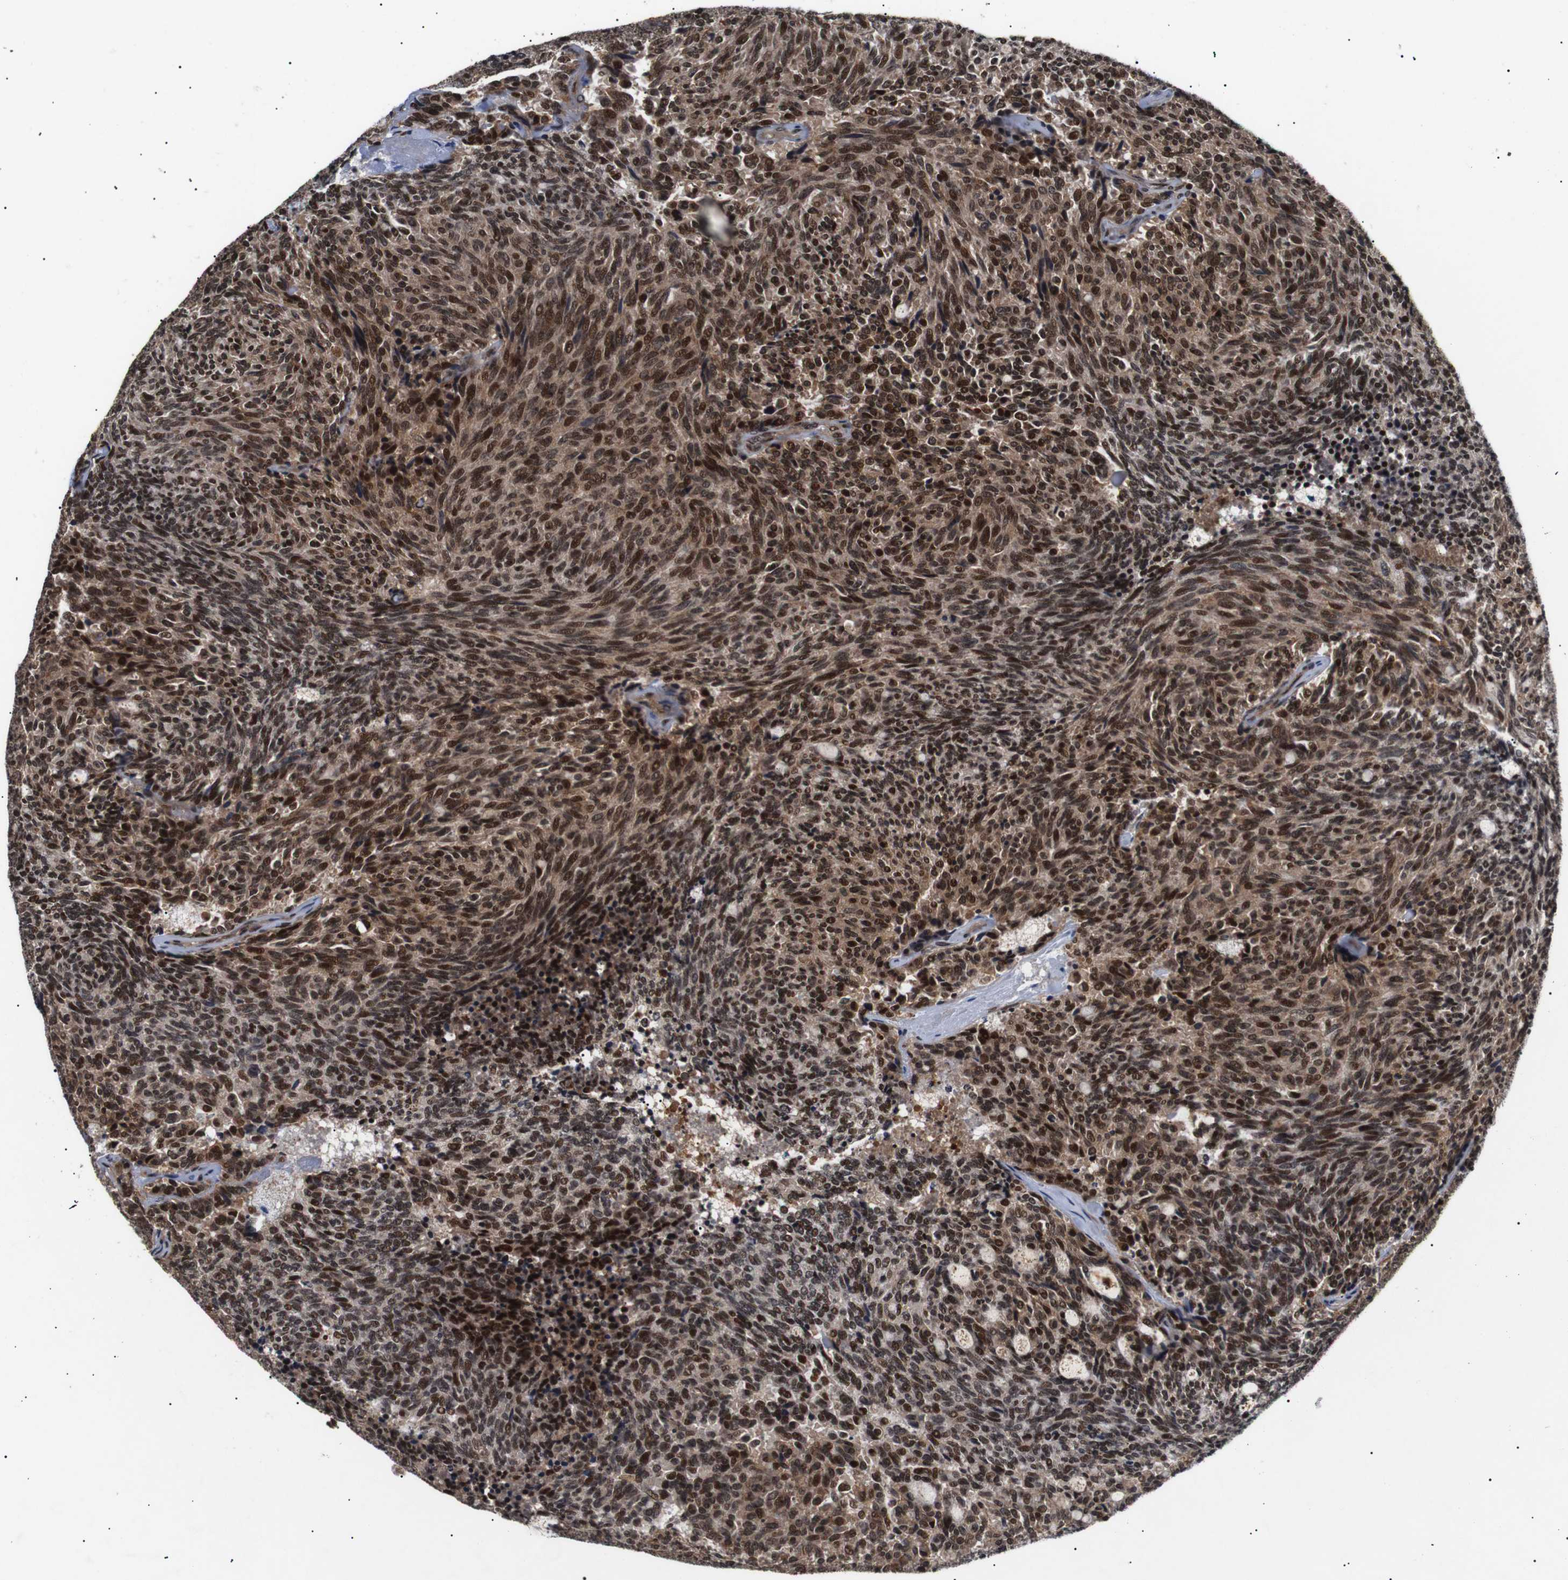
{"staining": {"intensity": "strong", "quantity": ">75%", "location": "cytoplasmic/membranous,nuclear"}, "tissue": "carcinoid", "cell_type": "Tumor cells", "image_type": "cancer", "snomed": [{"axis": "morphology", "description": "Carcinoid, malignant, NOS"}, {"axis": "topography", "description": "Pancreas"}], "caption": "IHC staining of carcinoid, which reveals high levels of strong cytoplasmic/membranous and nuclear positivity in approximately >75% of tumor cells indicating strong cytoplasmic/membranous and nuclear protein staining. The staining was performed using DAB (3,3'-diaminobenzidine) (brown) for protein detection and nuclei were counterstained in hematoxylin (blue).", "gene": "KIF23", "patient": {"sex": "female", "age": 54}}